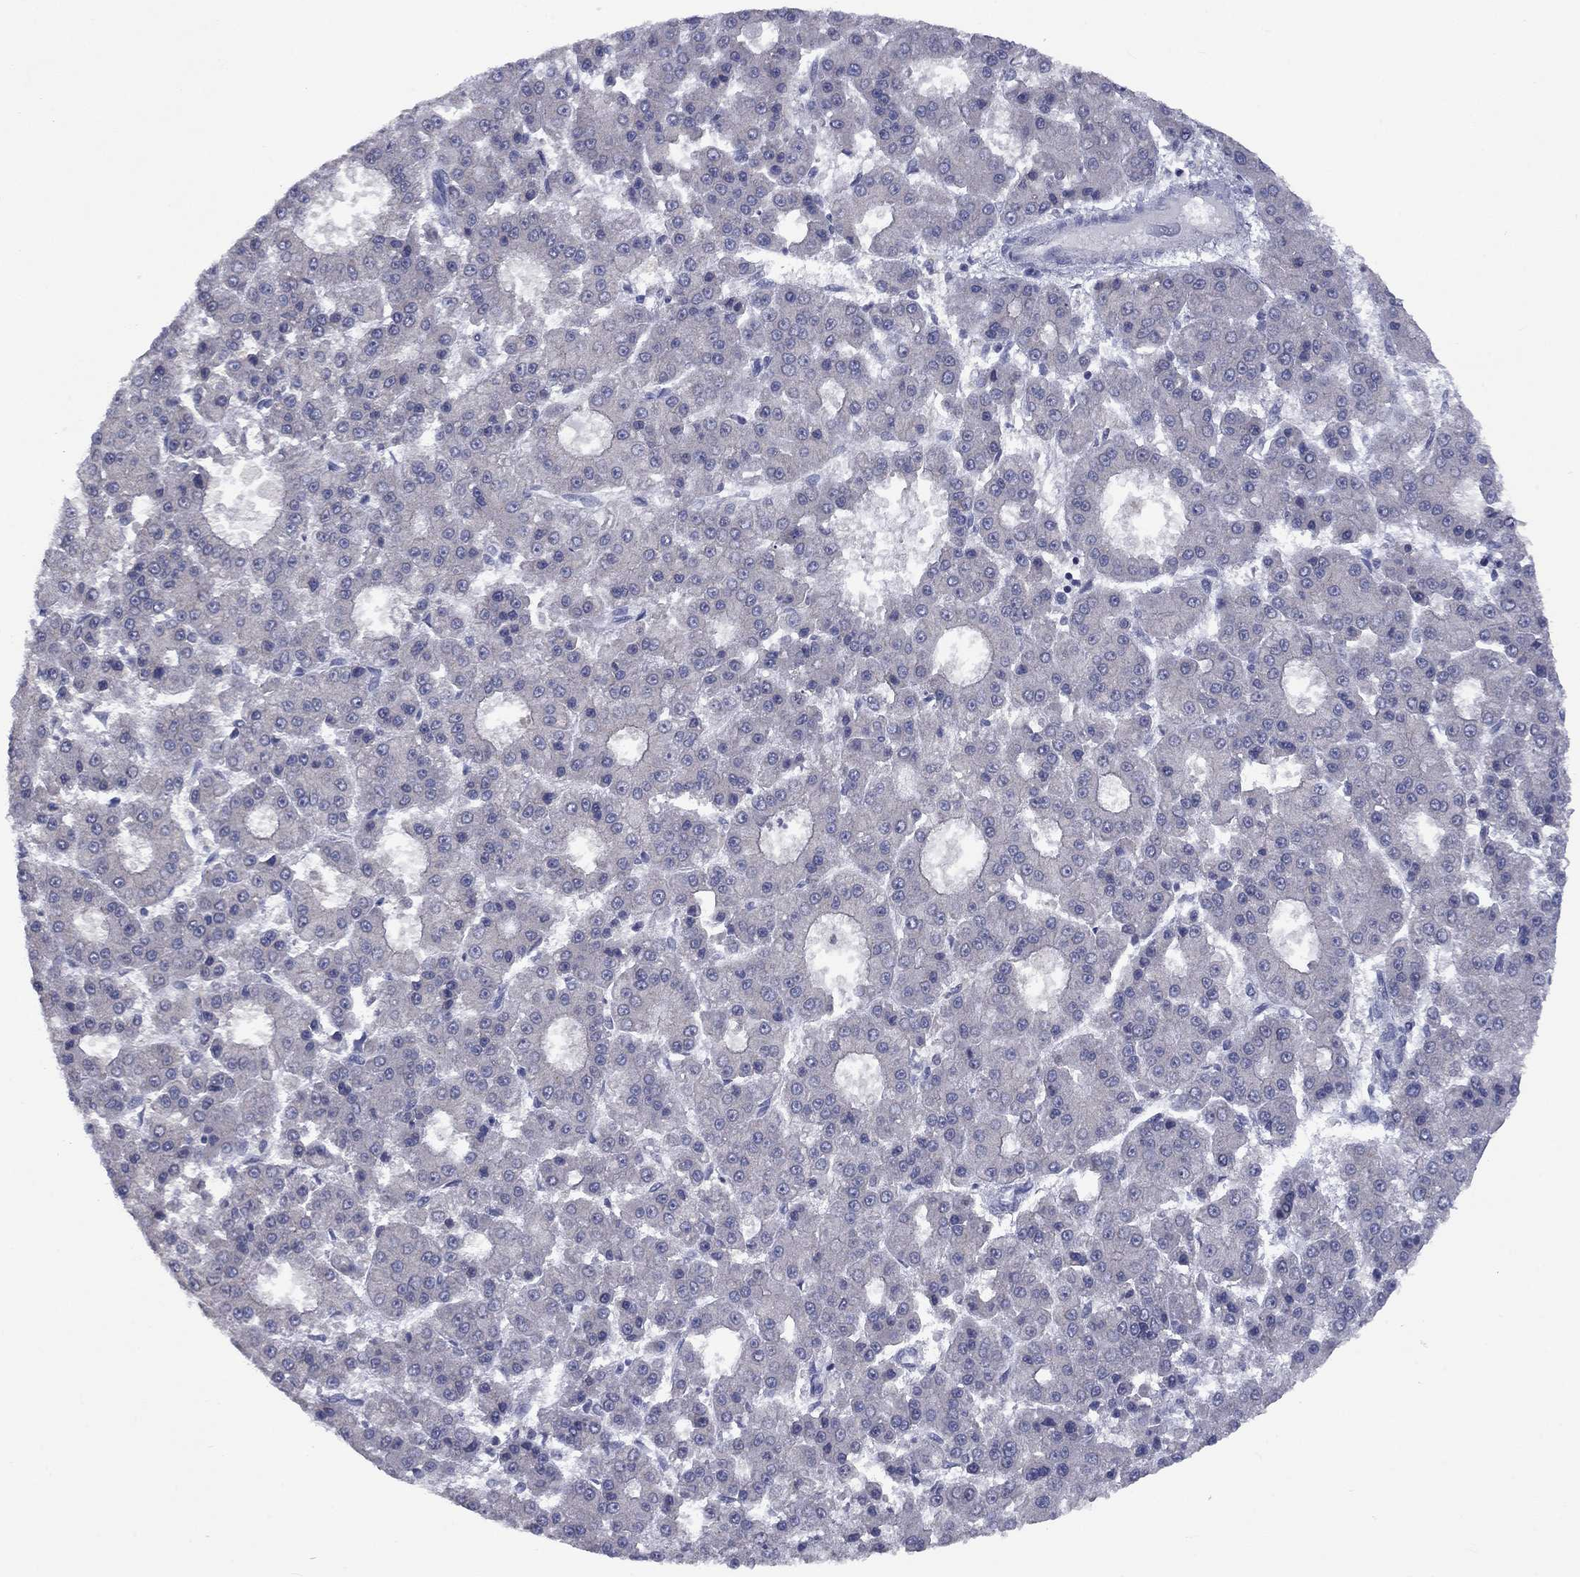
{"staining": {"intensity": "negative", "quantity": "none", "location": "none"}, "tissue": "liver cancer", "cell_type": "Tumor cells", "image_type": "cancer", "snomed": [{"axis": "morphology", "description": "Carcinoma, Hepatocellular, NOS"}, {"axis": "topography", "description": "Liver"}], "caption": "Immunohistochemistry (IHC) of liver cancer reveals no staining in tumor cells. (DAB immunohistochemistry (IHC) visualized using brightfield microscopy, high magnification).", "gene": "SPATA33", "patient": {"sex": "male", "age": 70}}